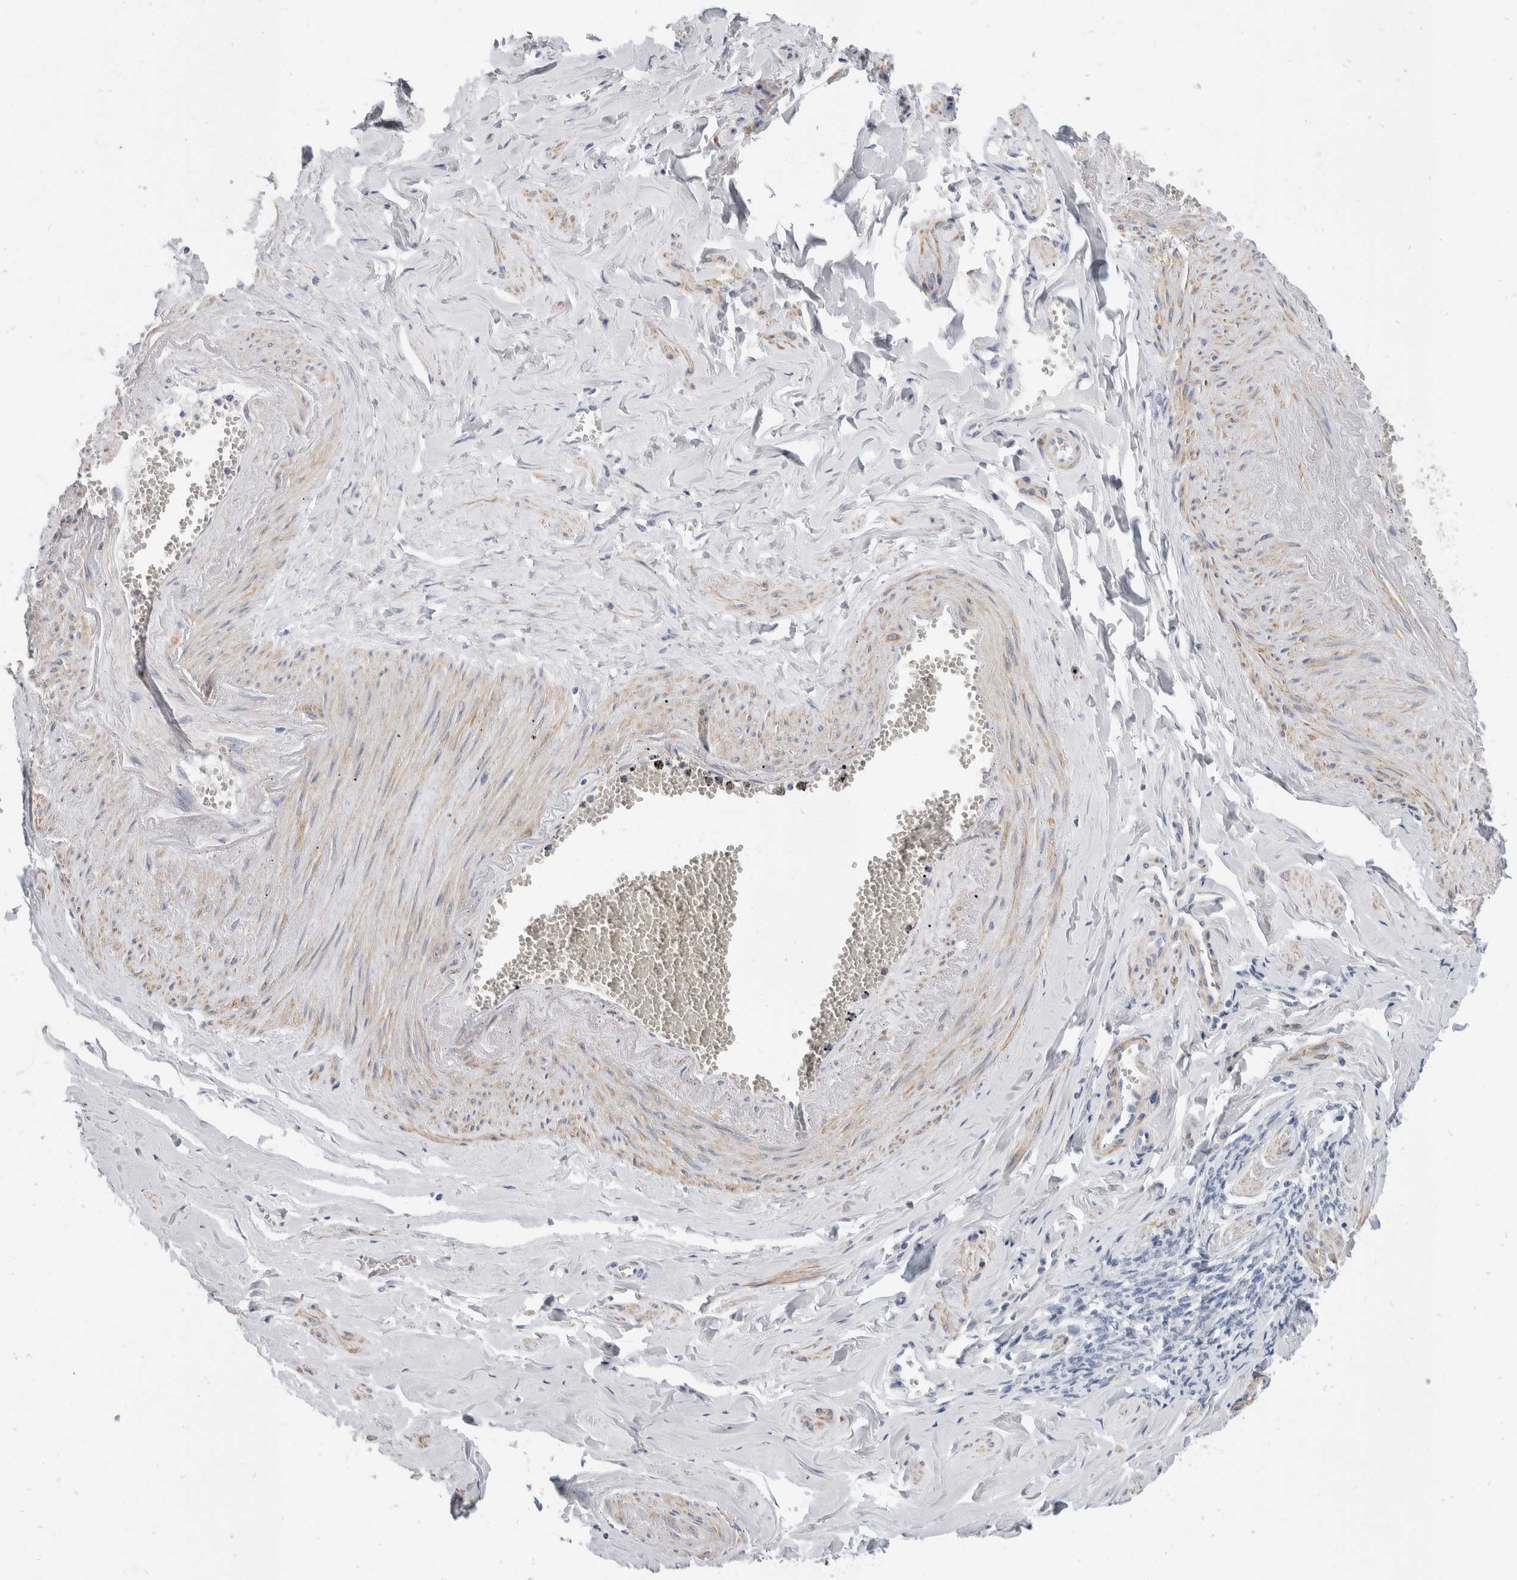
{"staining": {"intensity": "negative", "quantity": "none", "location": "none"}, "tissue": "adipose tissue", "cell_type": "Adipocytes", "image_type": "normal", "snomed": [{"axis": "morphology", "description": "Normal tissue, NOS"}, {"axis": "topography", "description": "Vascular tissue"}, {"axis": "topography", "description": "Fallopian tube"}, {"axis": "topography", "description": "Ovary"}], "caption": "Micrograph shows no protein positivity in adipocytes of unremarkable adipose tissue.", "gene": "CATSPERD", "patient": {"sex": "female", "age": 67}}